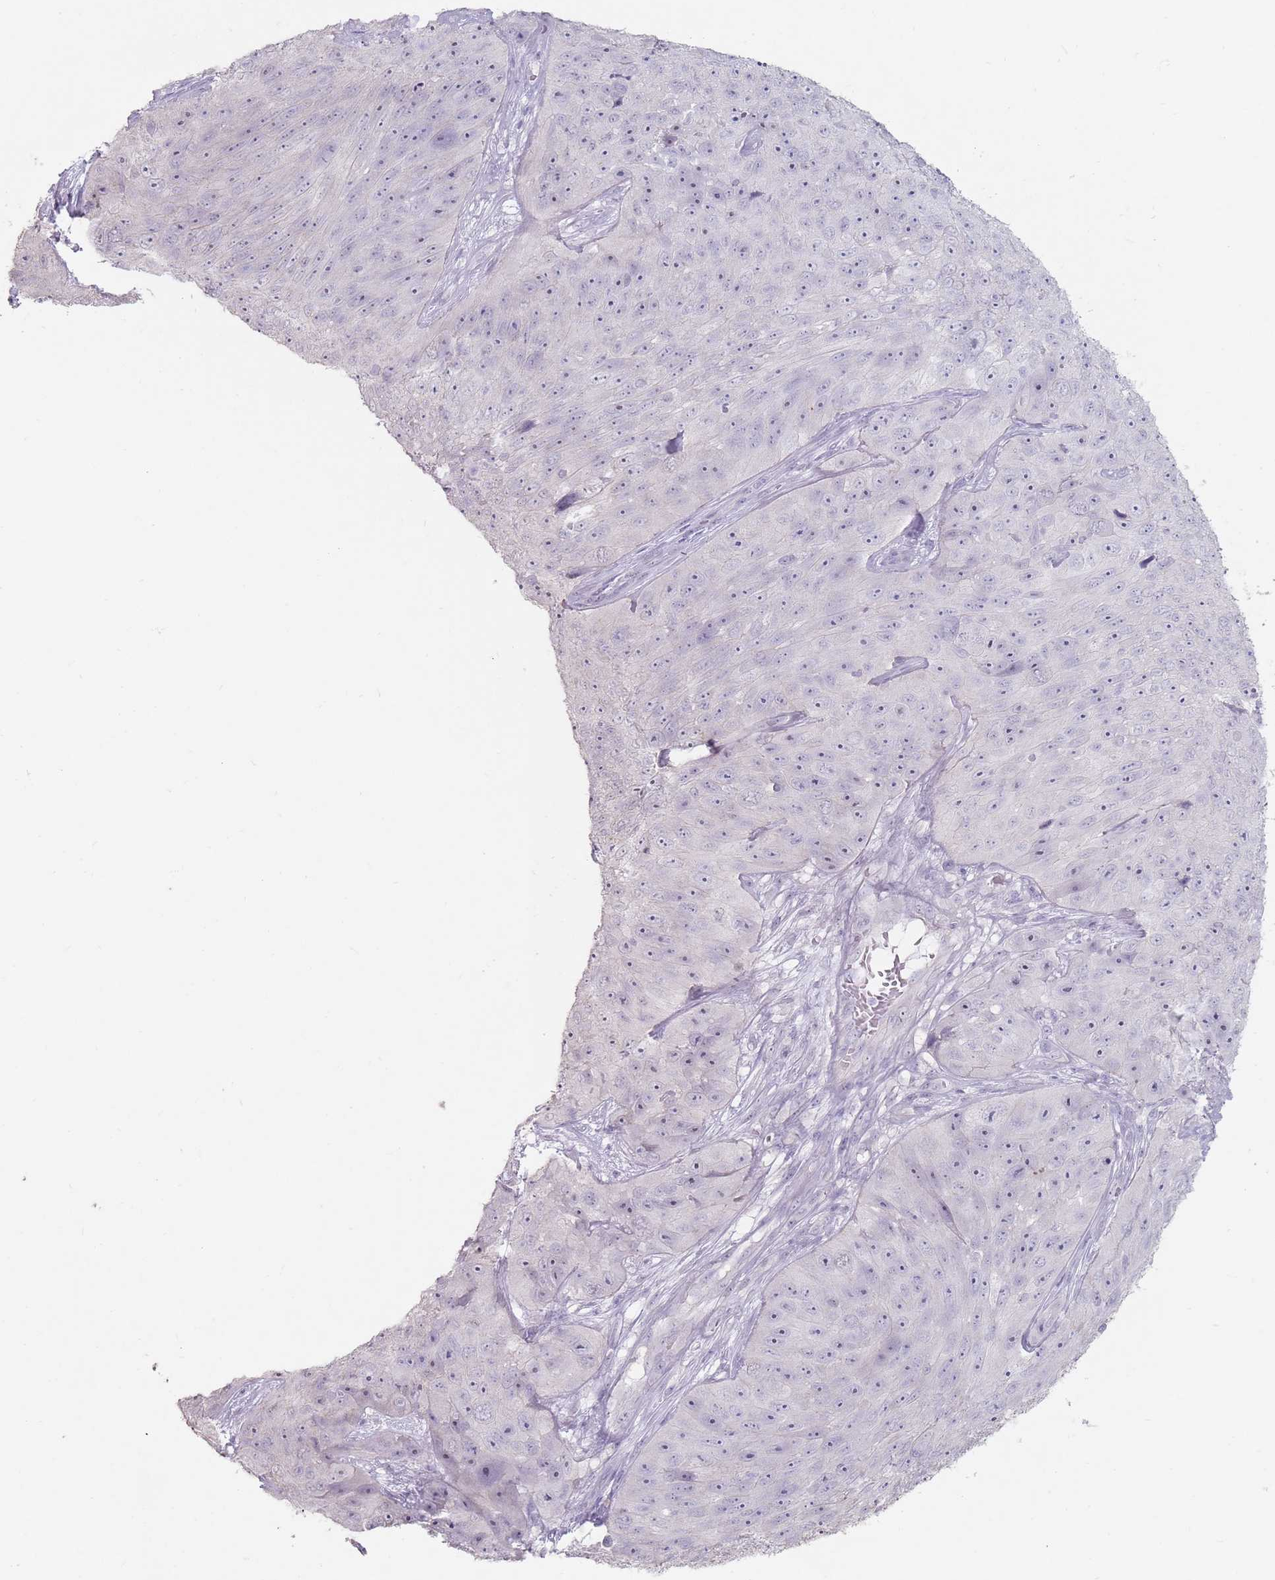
{"staining": {"intensity": "negative", "quantity": "none", "location": "none"}, "tissue": "skin cancer", "cell_type": "Tumor cells", "image_type": "cancer", "snomed": [{"axis": "morphology", "description": "Squamous cell carcinoma, NOS"}, {"axis": "topography", "description": "Skin"}], "caption": "This micrograph is of skin cancer stained with IHC to label a protein in brown with the nuclei are counter-stained blue. There is no positivity in tumor cells.", "gene": "STYK1", "patient": {"sex": "female", "age": 87}}